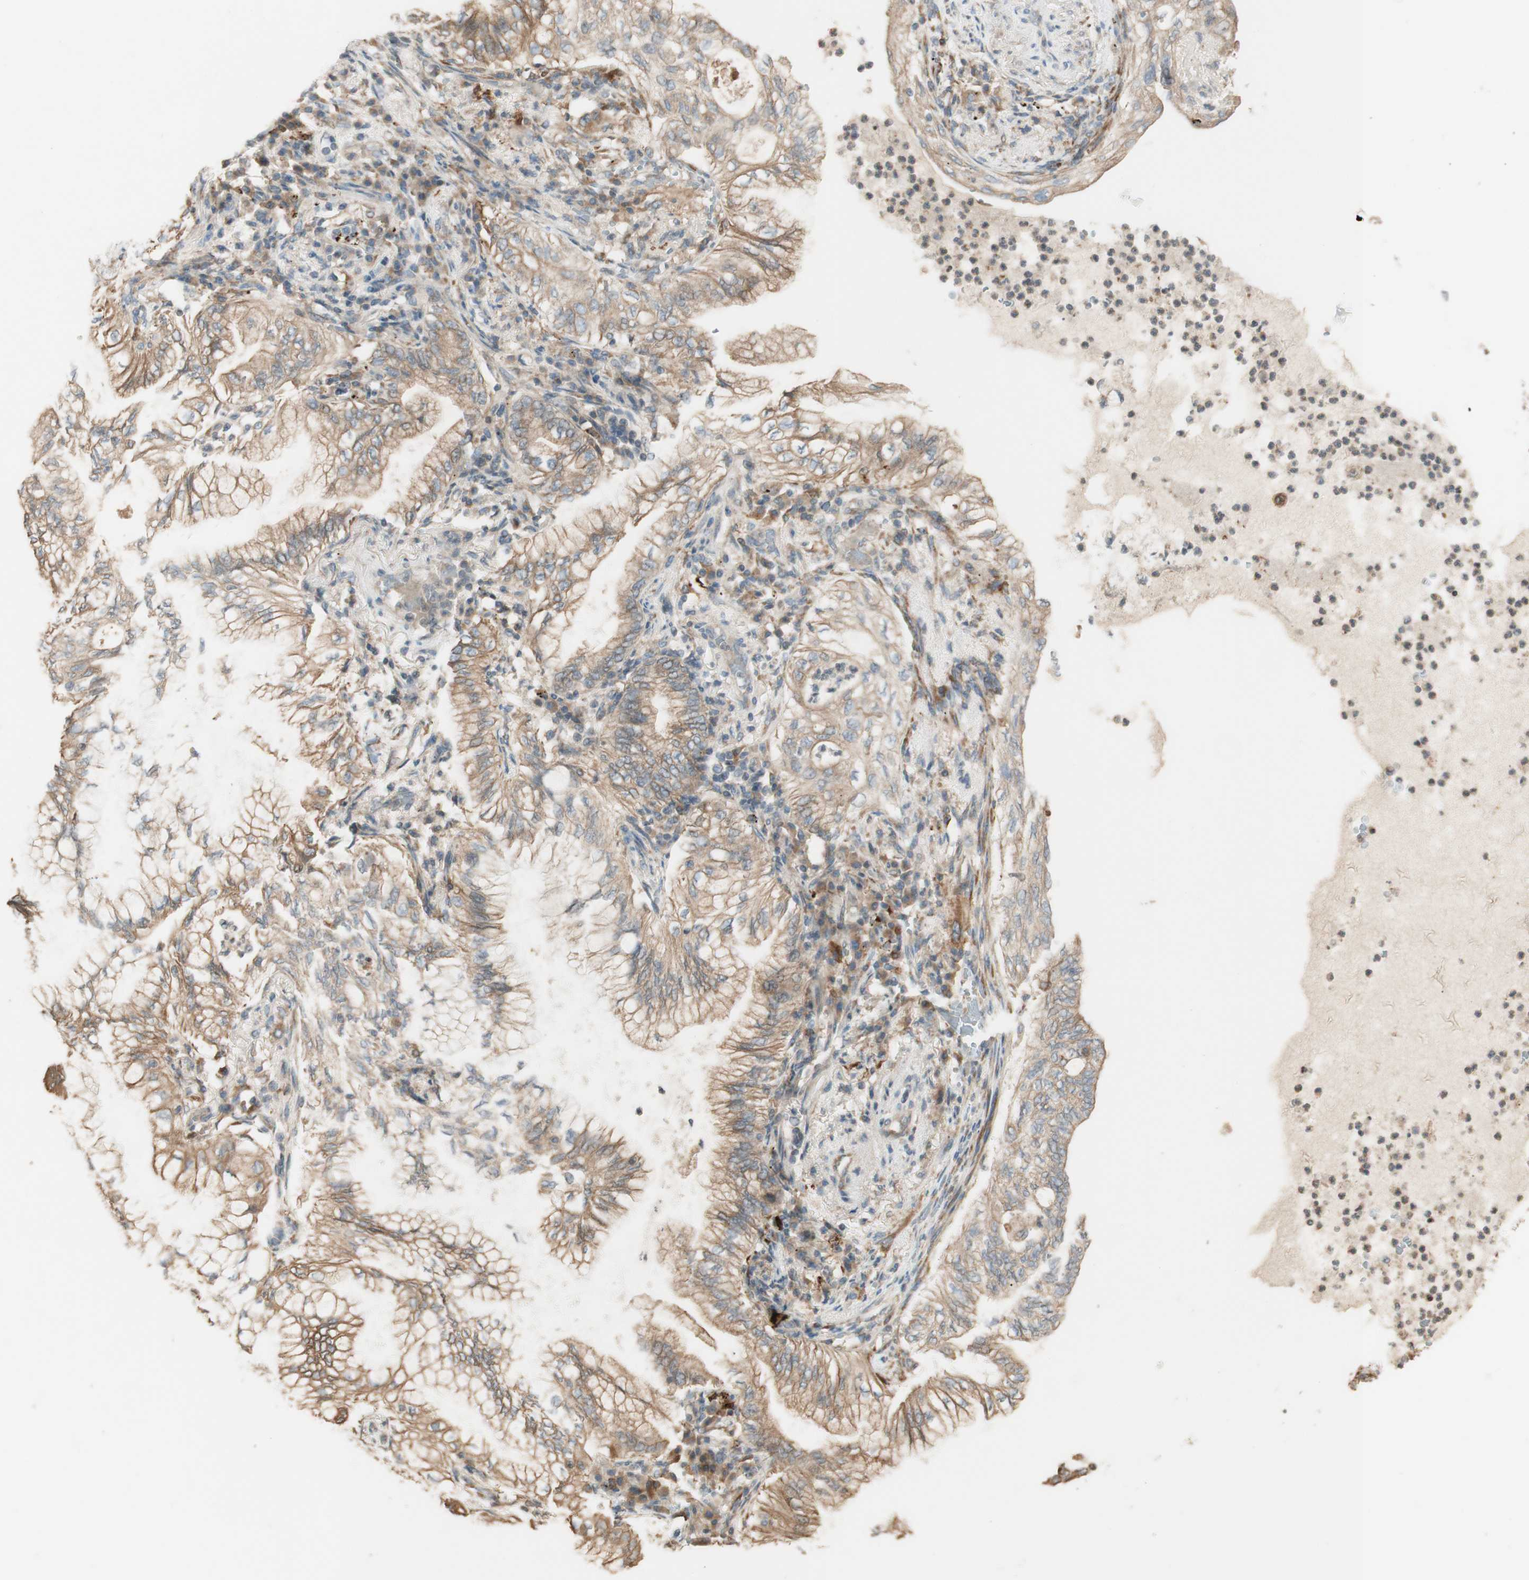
{"staining": {"intensity": "moderate", "quantity": ">75%", "location": "cytoplasmic/membranous"}, "tissue": "lung cancer", "cell_type": "Tumor cells", "image_type": "cancer", "snomed": [{"axis": "morphology", "description": "Normal tissue, NOS"}, {"axis": "morphology", "description": "Adenocarcinoma, NOS"}, {"axis": "topography", "description": "Bronchus"}, {"axis": "topography", "description": "Lung"}], "caption": "Immunohistochemistry (IHC) of human adenocarcinoma (lung) displays medium levels of moderate cytoplasmic/membranous positivity in approximately >75% of tumor cells.", "gene": "CLCN2", "patient": {"sex": "female", "age": 70}}